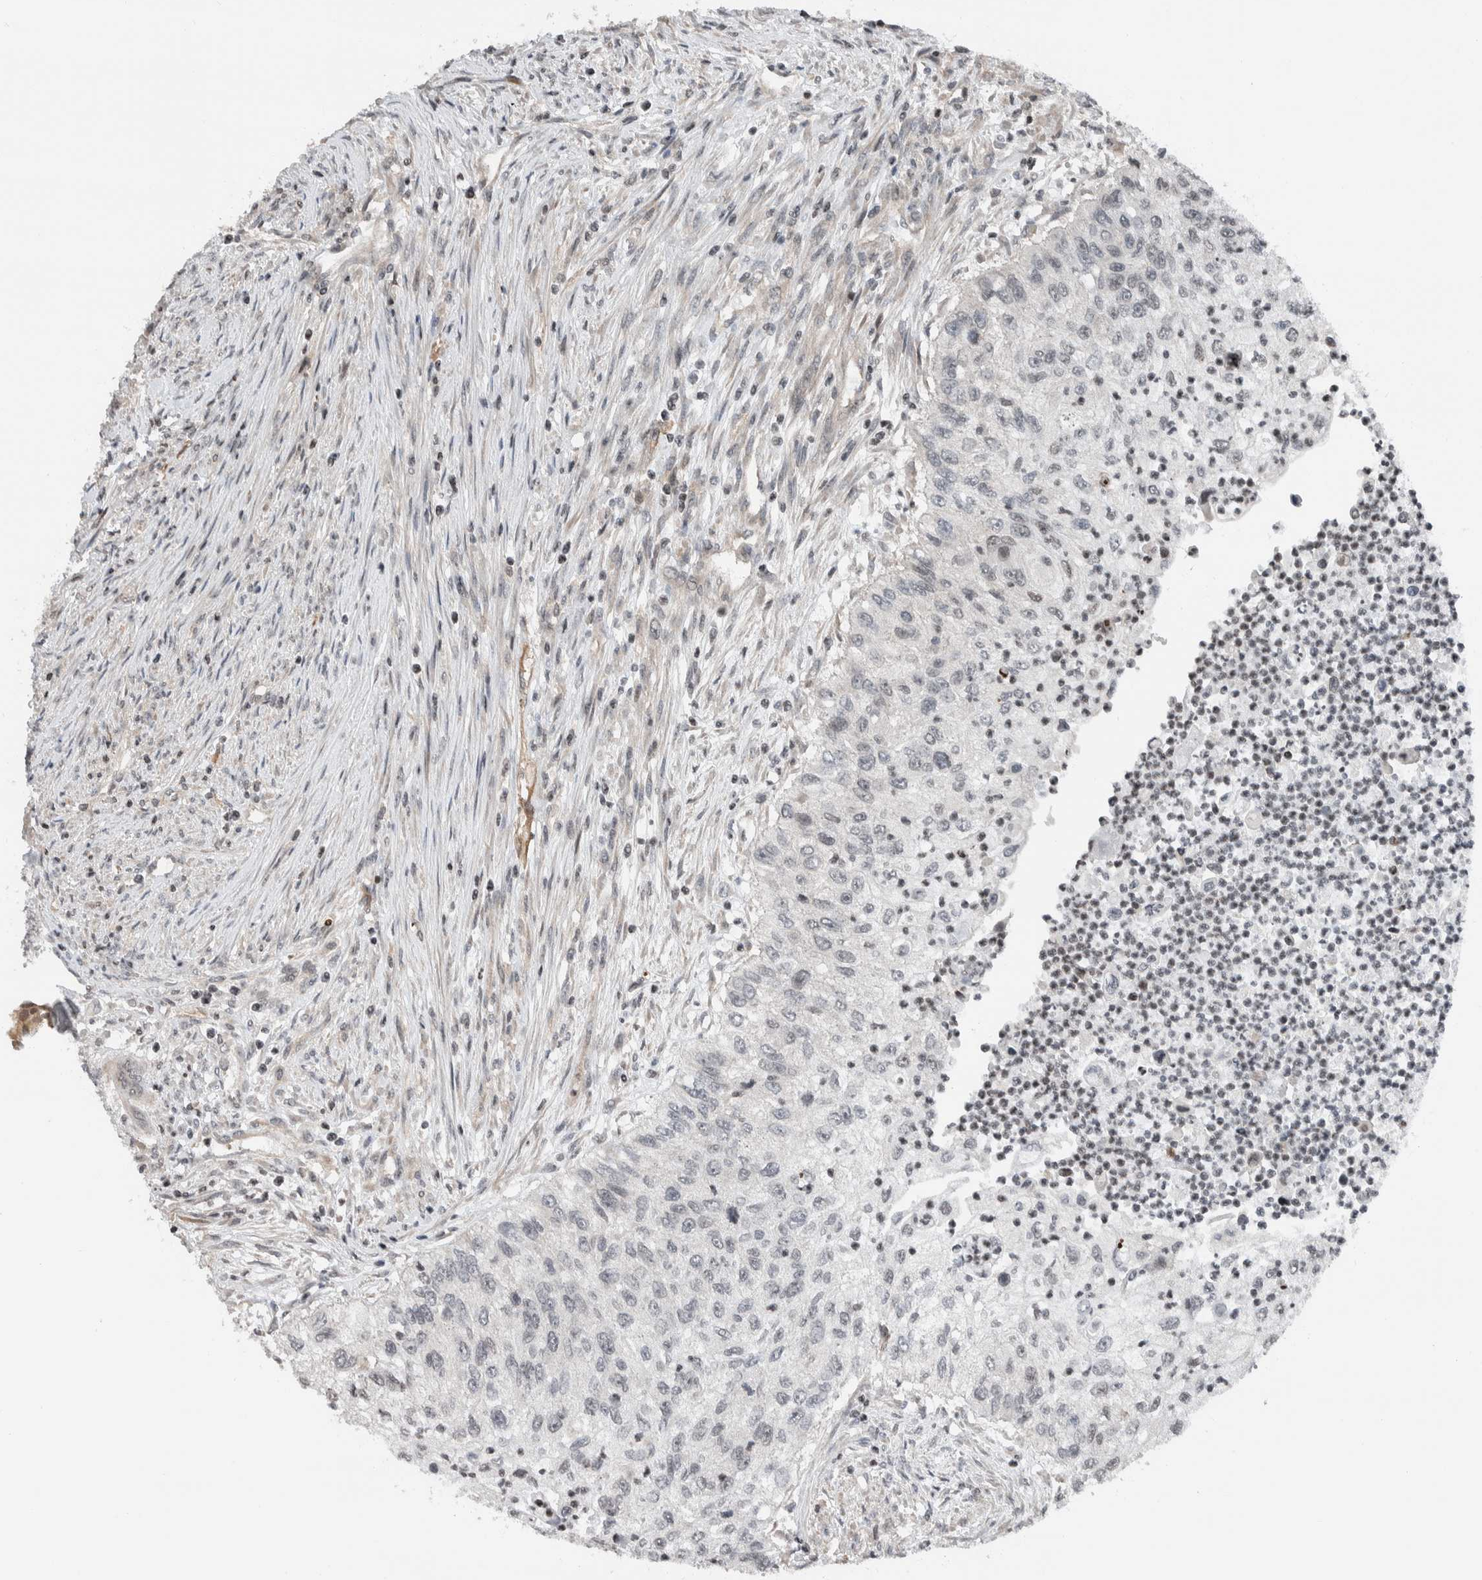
{"staining": {"intensity": "negative", "quantity": "none", "location": "none"}, "tissue": "urothelial cancer", "cell_type": "Tumor cells", "image_type": "cancer", "snomed": [{"axis": "morphology", "description": "Urothelial carcinoma, High grade"}, {"axis": "topography", "description": "Urinary bladder"}], "caption": "Tumor cells show no significant expression in urothelial cancer.", "gene": "NPLOC4", "patient": {"sex": "female", "age": 60}}